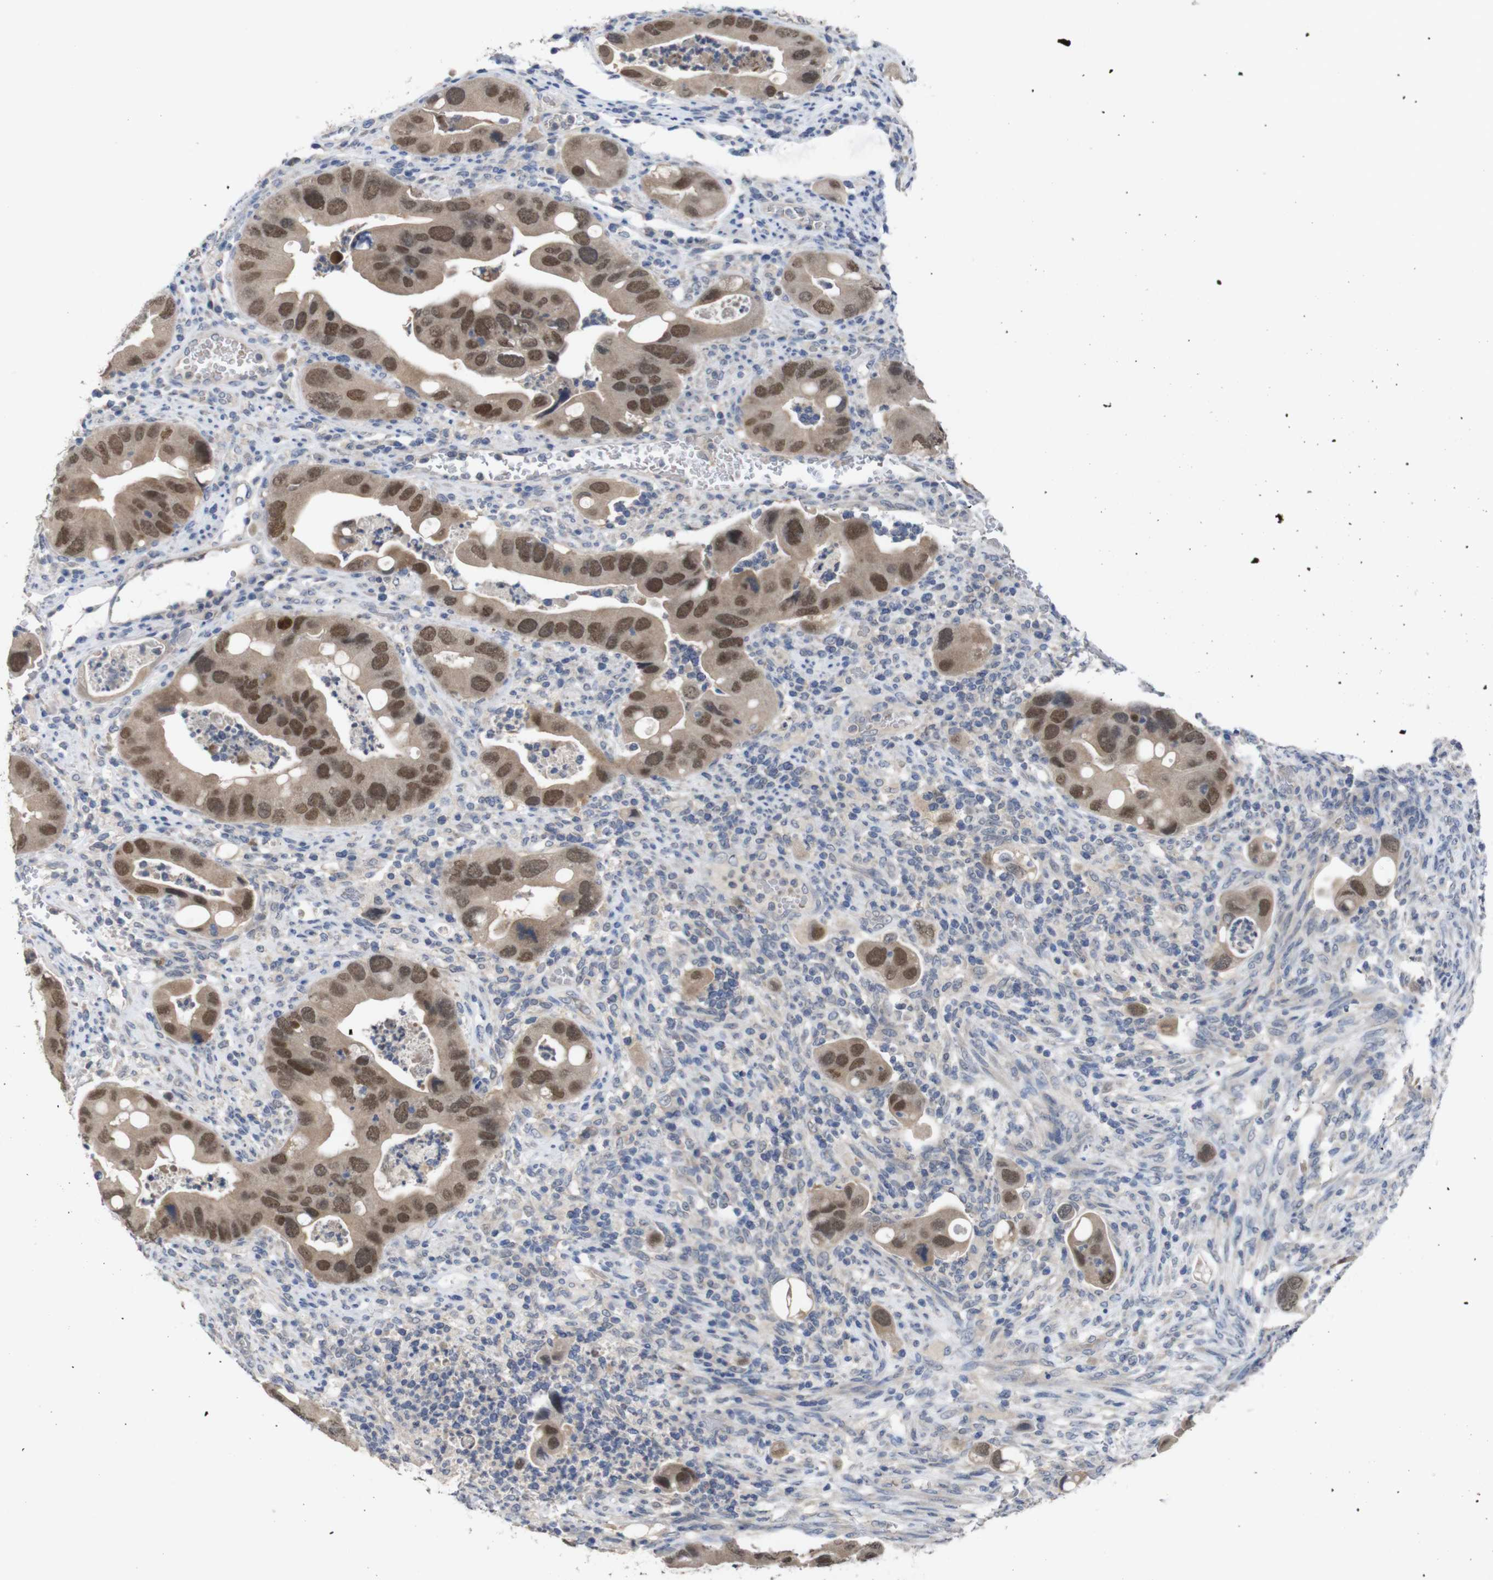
{"staining": {"intensity": "strong", "quantity": ">75%", "location": "cytoplasmic/membranous,nuclear"}, "tissue": "colorectal cancer", "cell_type": "Tumor cells", "image_type": "cancer", "snomed": [{"axis": "morphology", "description": "Adenocarcinoma, NOS"}, {"axis": "topography", "description": "Rectum"}], "caption": "Tumor cells display strong cytoplasmic/membranous and nuclear positivity in about >75% of cells in colorectal cancer.", "gene": "HNF1A", "patient": {"sex": "female", "age": 57}}